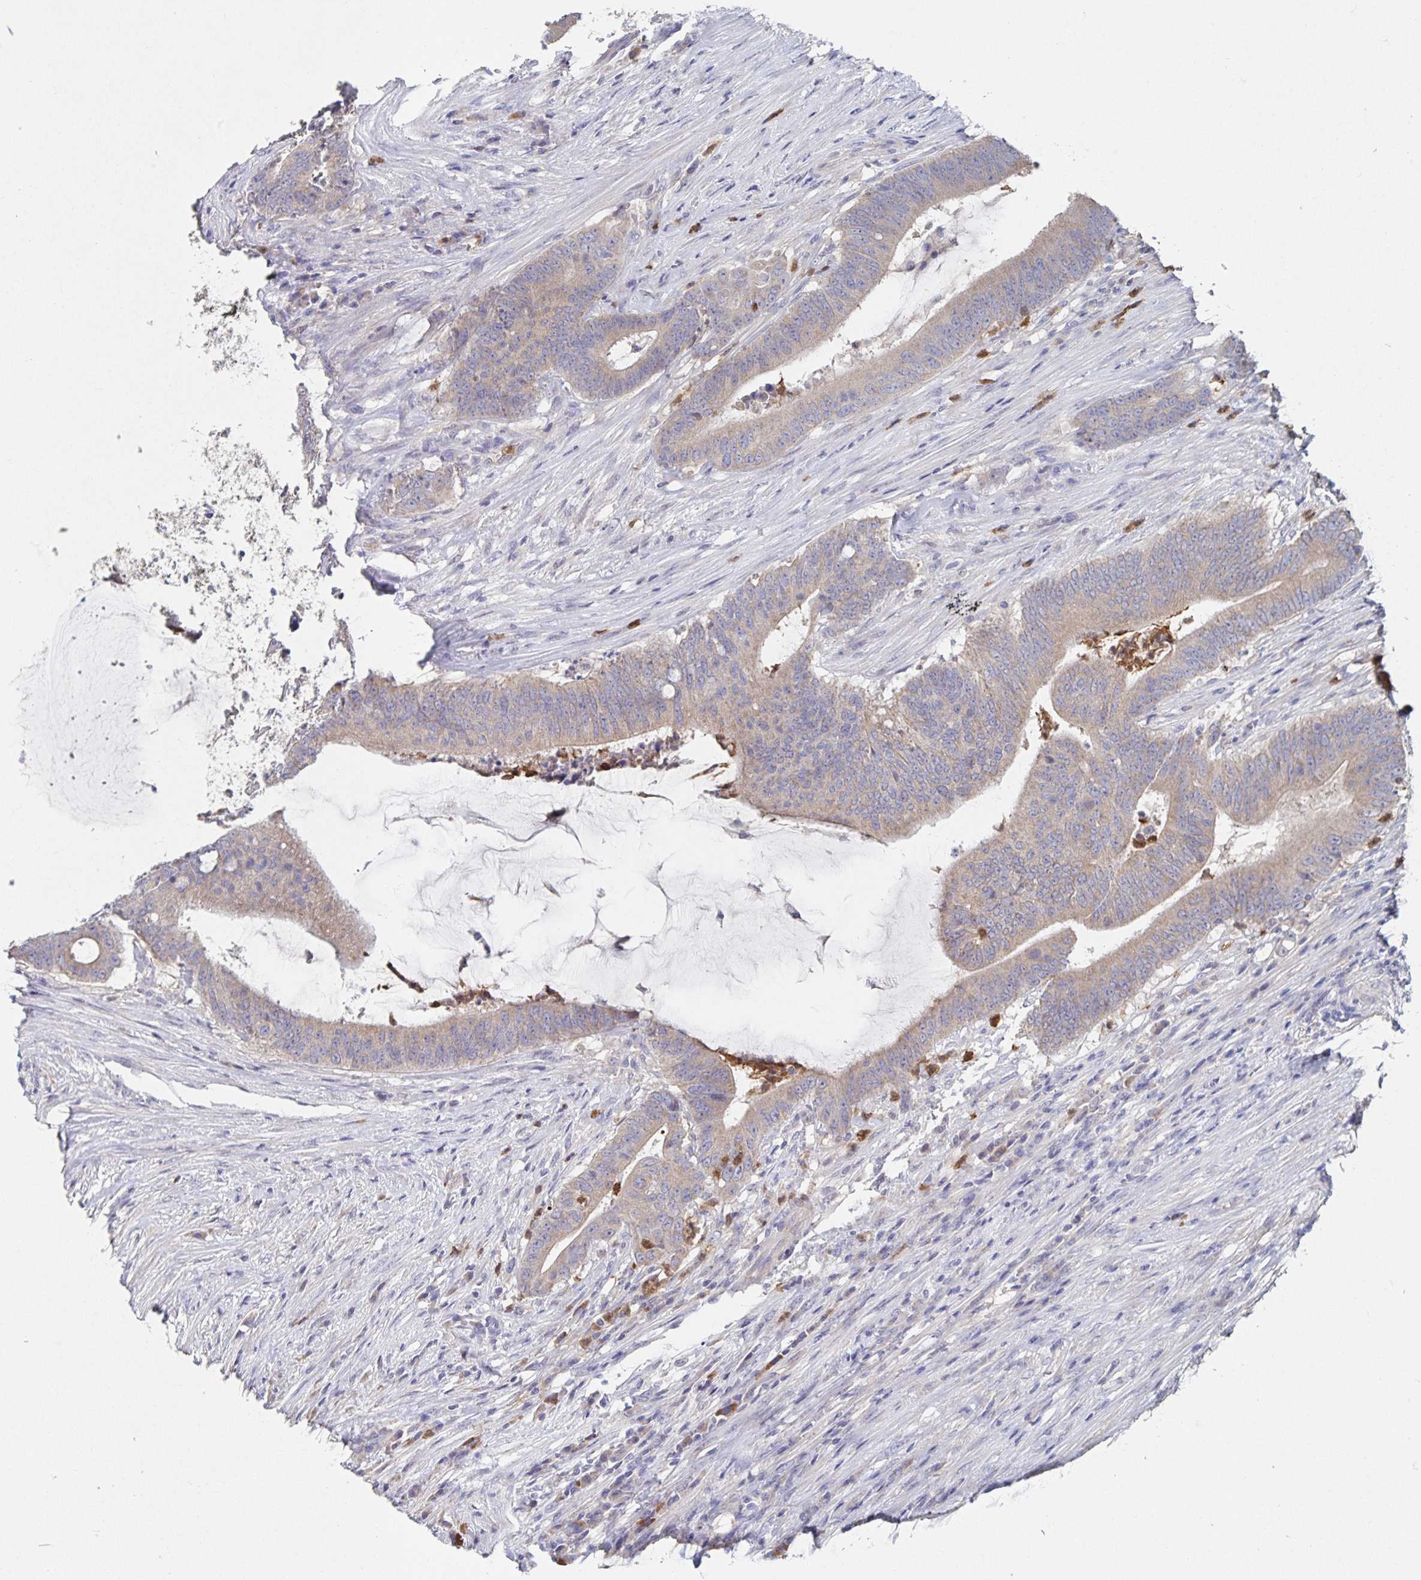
{"staining": {"intensity": "weak", "quantity": "25%-75%", "location": "cytoplasmic/membranous"}, "tissue": "colorectal cancer", "cell_type": "Tumor cells", "image_type": "cancer", "snomed": [{"axis": "morphology", "description": "Adenocarcinoma, NOS"}, {"axis": "topography", "description": "Colon"}], "caption": "Immunohistochemistry (DAB) staining of colorectal cancer displays weak cytoplasmic/membranous protein staining in about 25%-75% of tumor cells.", "gene": "CDC42BPG", "patient": {"sex": "female", "age": 43}}